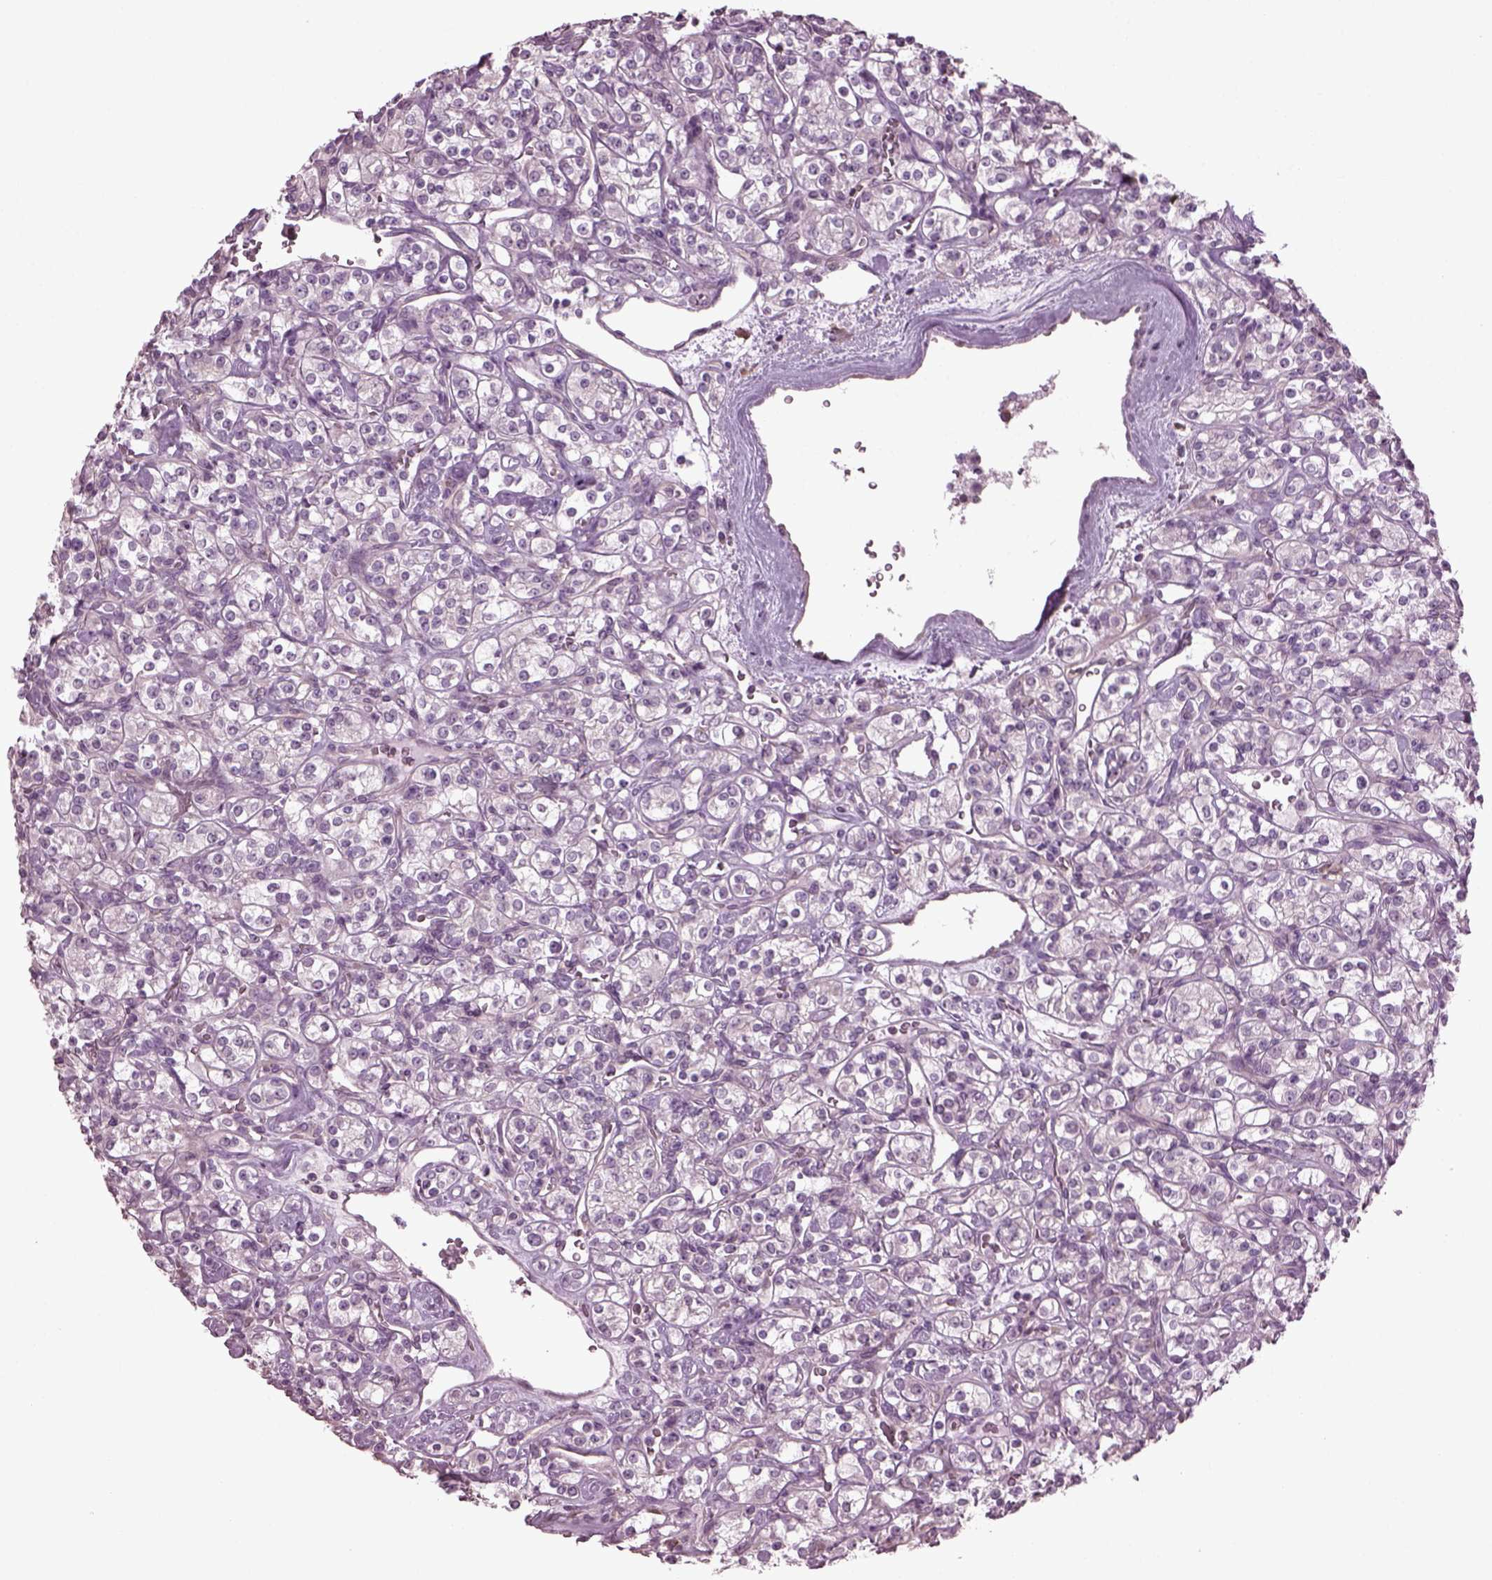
{"staining": {"intensity": "negative", "quantity": "none", "location": "none"}, "tissue": "renal cancer", "cell_type": "Tumor cells", "image_type": "cancer", "snomed": [{"axis": "morphology", "description": "Adenocarcinoma, NOS"}, {"axis": "topography", "description": "Kidney"}], "caption": "Immunohistochemical staining of adenocarcinoma (renal) exhibits no significant expression in tumor cells.", "gene": "CABP5", "patient": {"sex": "male", "age": 77}}